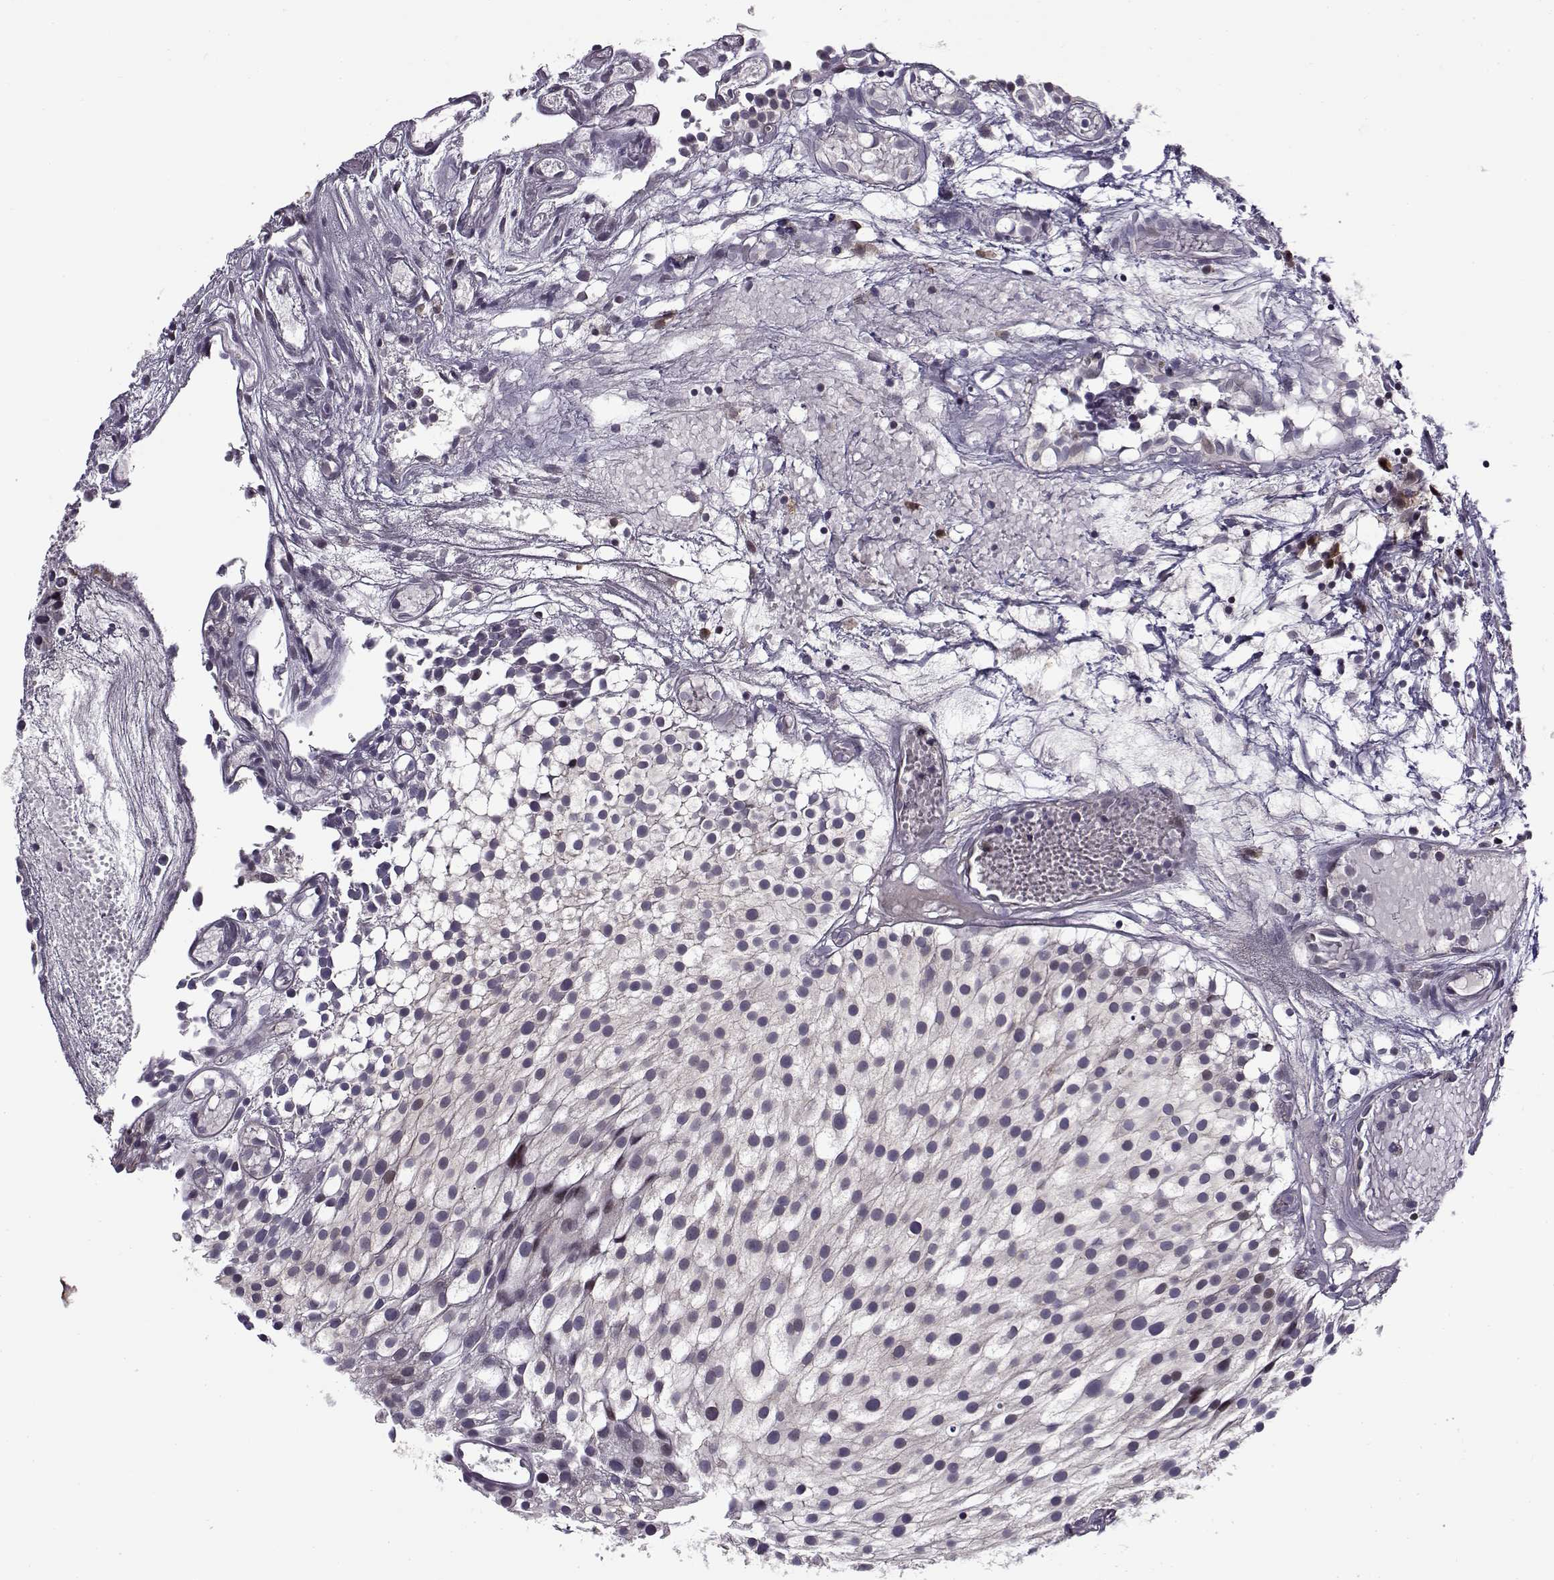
{"staining": {"intensity": "moderate", "quantity": "25%-75%", "location": "cytoplasmic/membranous"}, "tissue": "urothelial cancer", "cell_type": "Tumor cells", "image_type": "cancer", "snomed": [{"axis": "morphology", "description": "Urothelial carcinoma, Low grade"}, {"axis": "topography", "description": "Urinary bladder"}], "caption": "Urothelial cancer stained for a protein (brown) demonstrates moderate cytoplasmic/membranous positive staining in about 25%-75% of tumor cells.", "gene": "RPL31", "patient": {"sex": "male", "age": 79}}